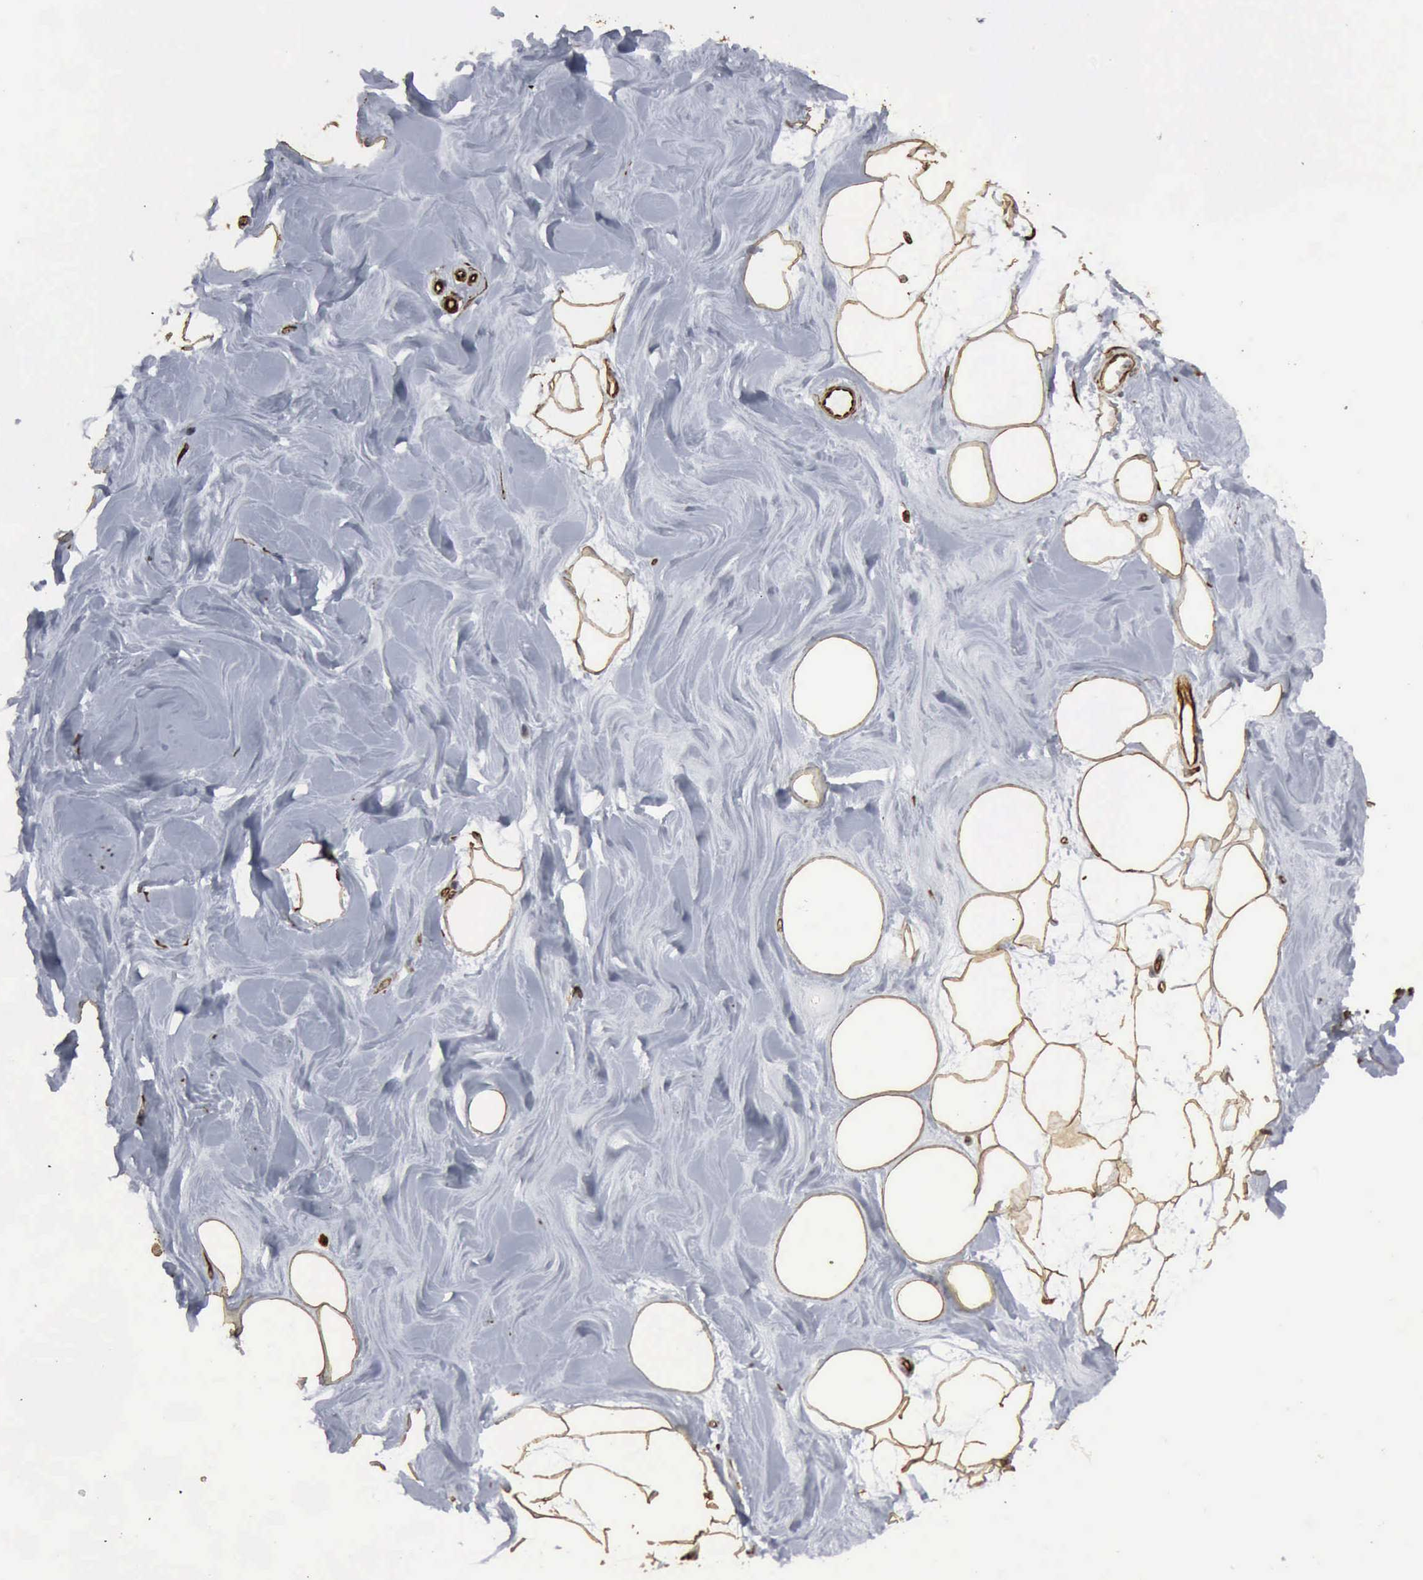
{"staining": {"intensity": "moderate", "quantity": ">75%", "location": "cytoplasmic/membranous"}, "tissue": "adipose tissue", "cell_type": "Adipocytes", "image_type": "normal", "snomed": [{"axis": "morphology", "description": "Normal tissue, NOS"}, {"axis": "topography", "description": "Breast"}], "caption": "Protein expression analysis of normal human adipose tissue reveals moderate cytoplasmic/membranous positivity in about >75% of adipocytes. Immunohistochemistry (ihc) stains the protein of interest in brown and the nuclei are stained blue.", "gene": "CCNE1", "patient": {"sex": "female", "age": 44}}